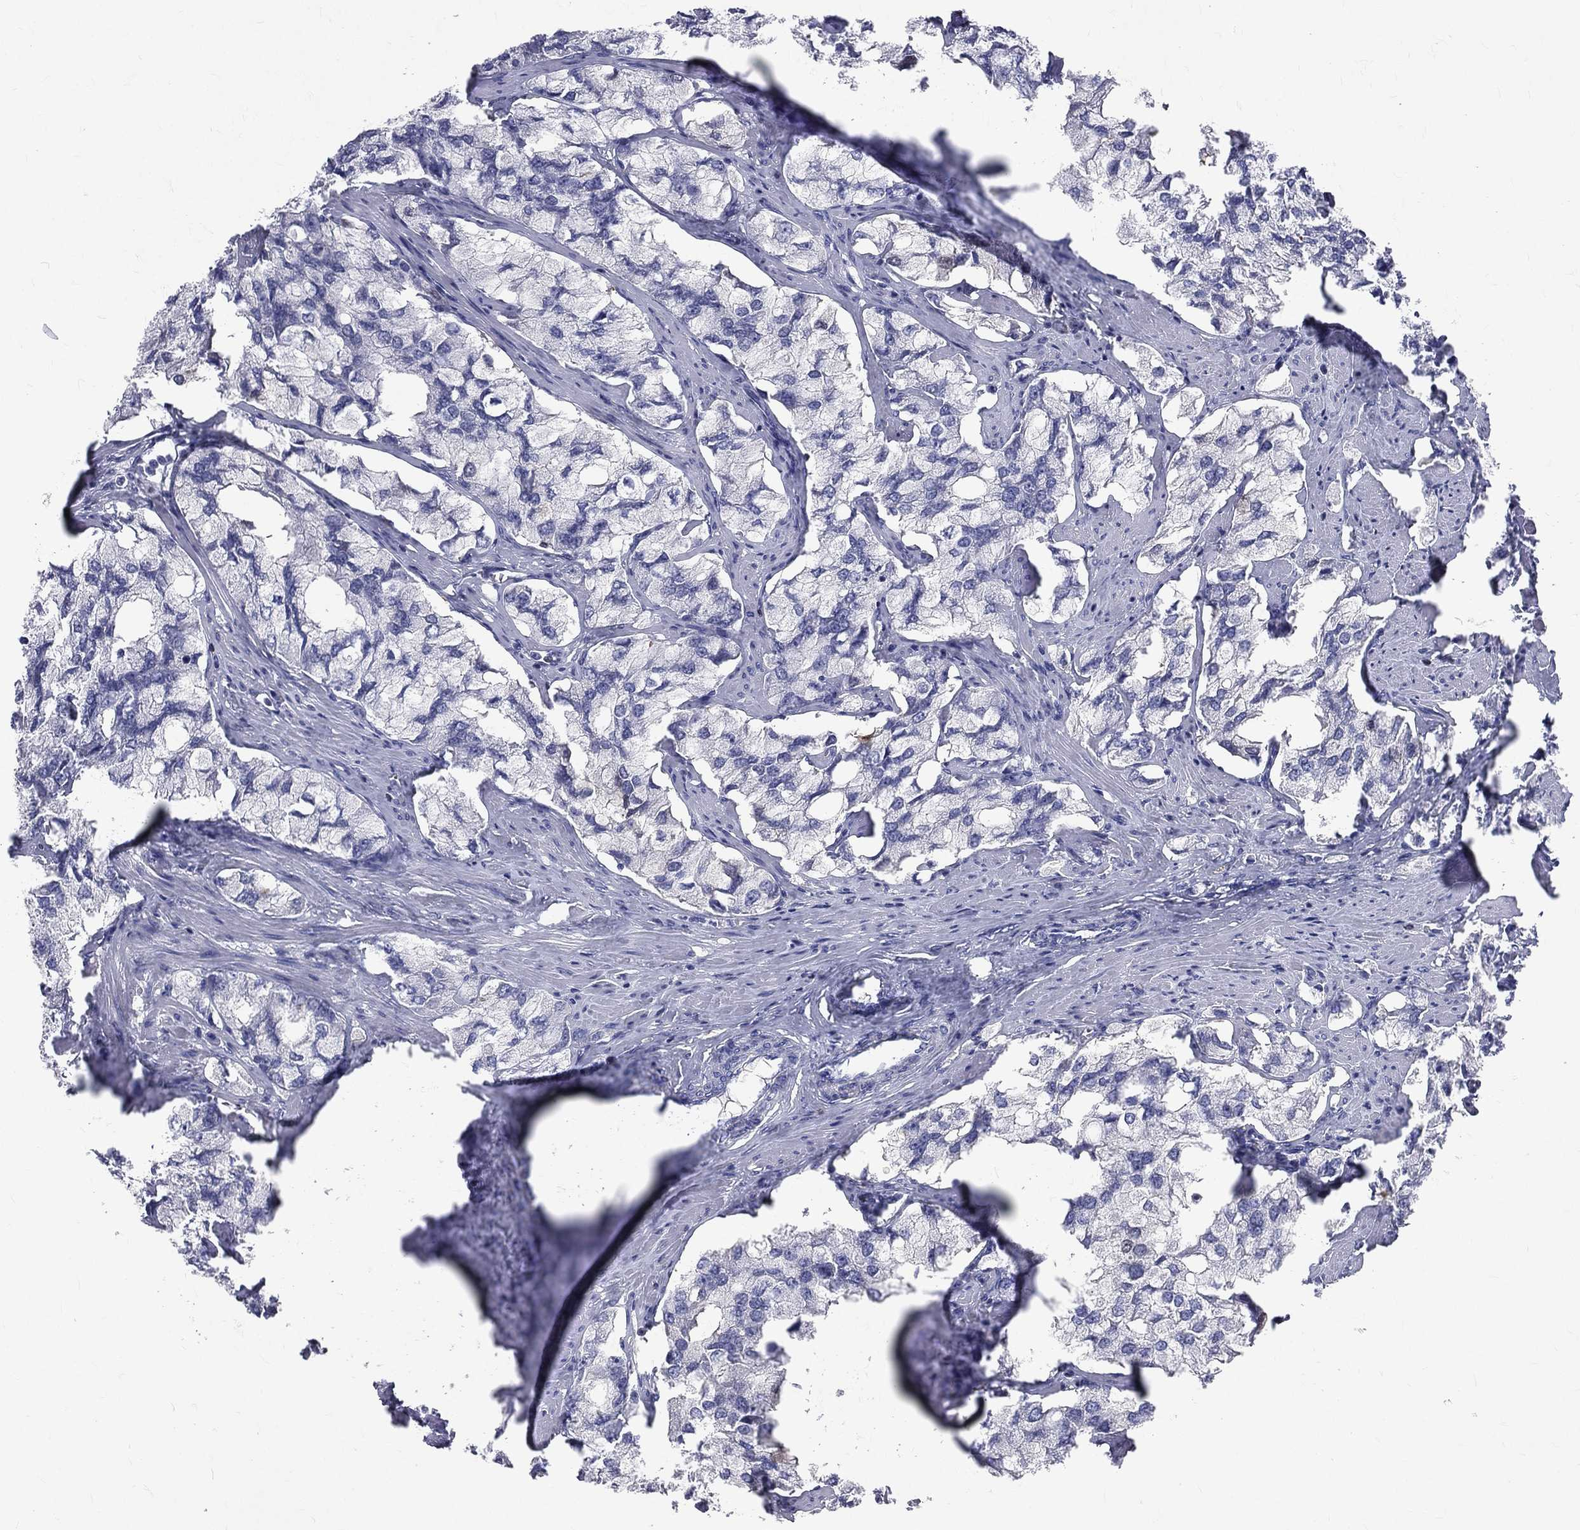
{"staining": {"intensity": "negative", "quantity": "none", "location": "none"}, "tissue": "prostate cancer", "cell_type": "Tumor cells", "image_type": "cancer", "snomed": [{"axis": "morphology", "description": "Adenocarcinoma, NOS"}, {"axis": "topography", "description": "Prostate and seminal vesicle, NOS"}, {"axis": "topography", "description": "Prostate"}], "caption": "Immunohistochemistry (IHC) of prostate cancer displays no positivity in tumor cells.", "gene": "CTSW", "patient": {"sex": "male", "age": 64}}